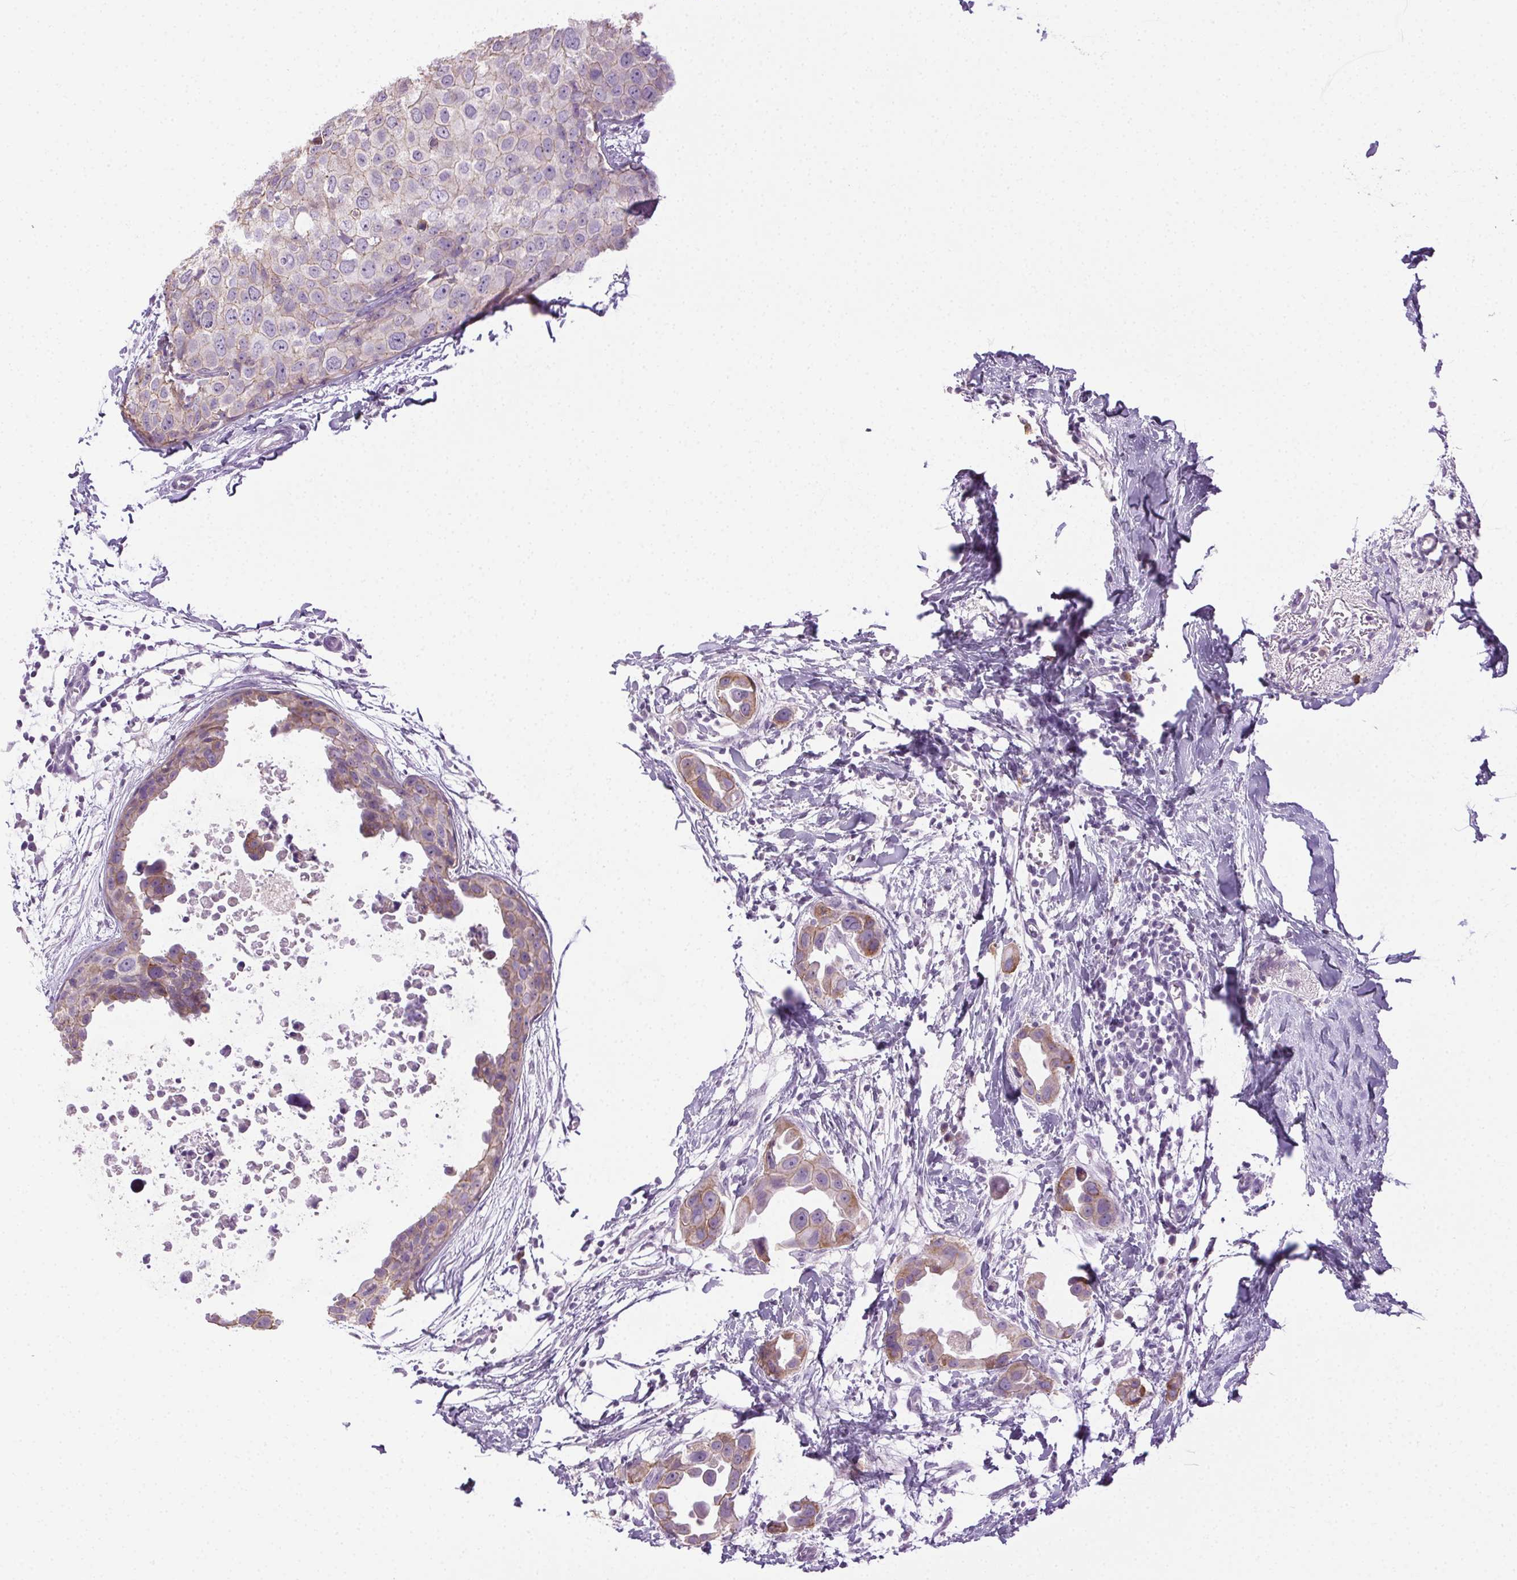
{"staining": {"intensity": "weak", "quantity": "25%-75%", "location": "cytoplasmic/membranous"}, "tissue": "breast cancer", "cell_type": "Tumor cells", "image_type": "cancer", "snomed": [{"axis": "morphology", "description": "Duct carcinoma"}, {"axis": "topography", "description": "Breast"}], "caption": "Breast cancer stained with IHC reveals weak cytoplasmic/membranous positivity in approximately 25%-75% of tumor cells.", "gene": "CLDN10", "patient": {"sex": "female", "age": 38}}